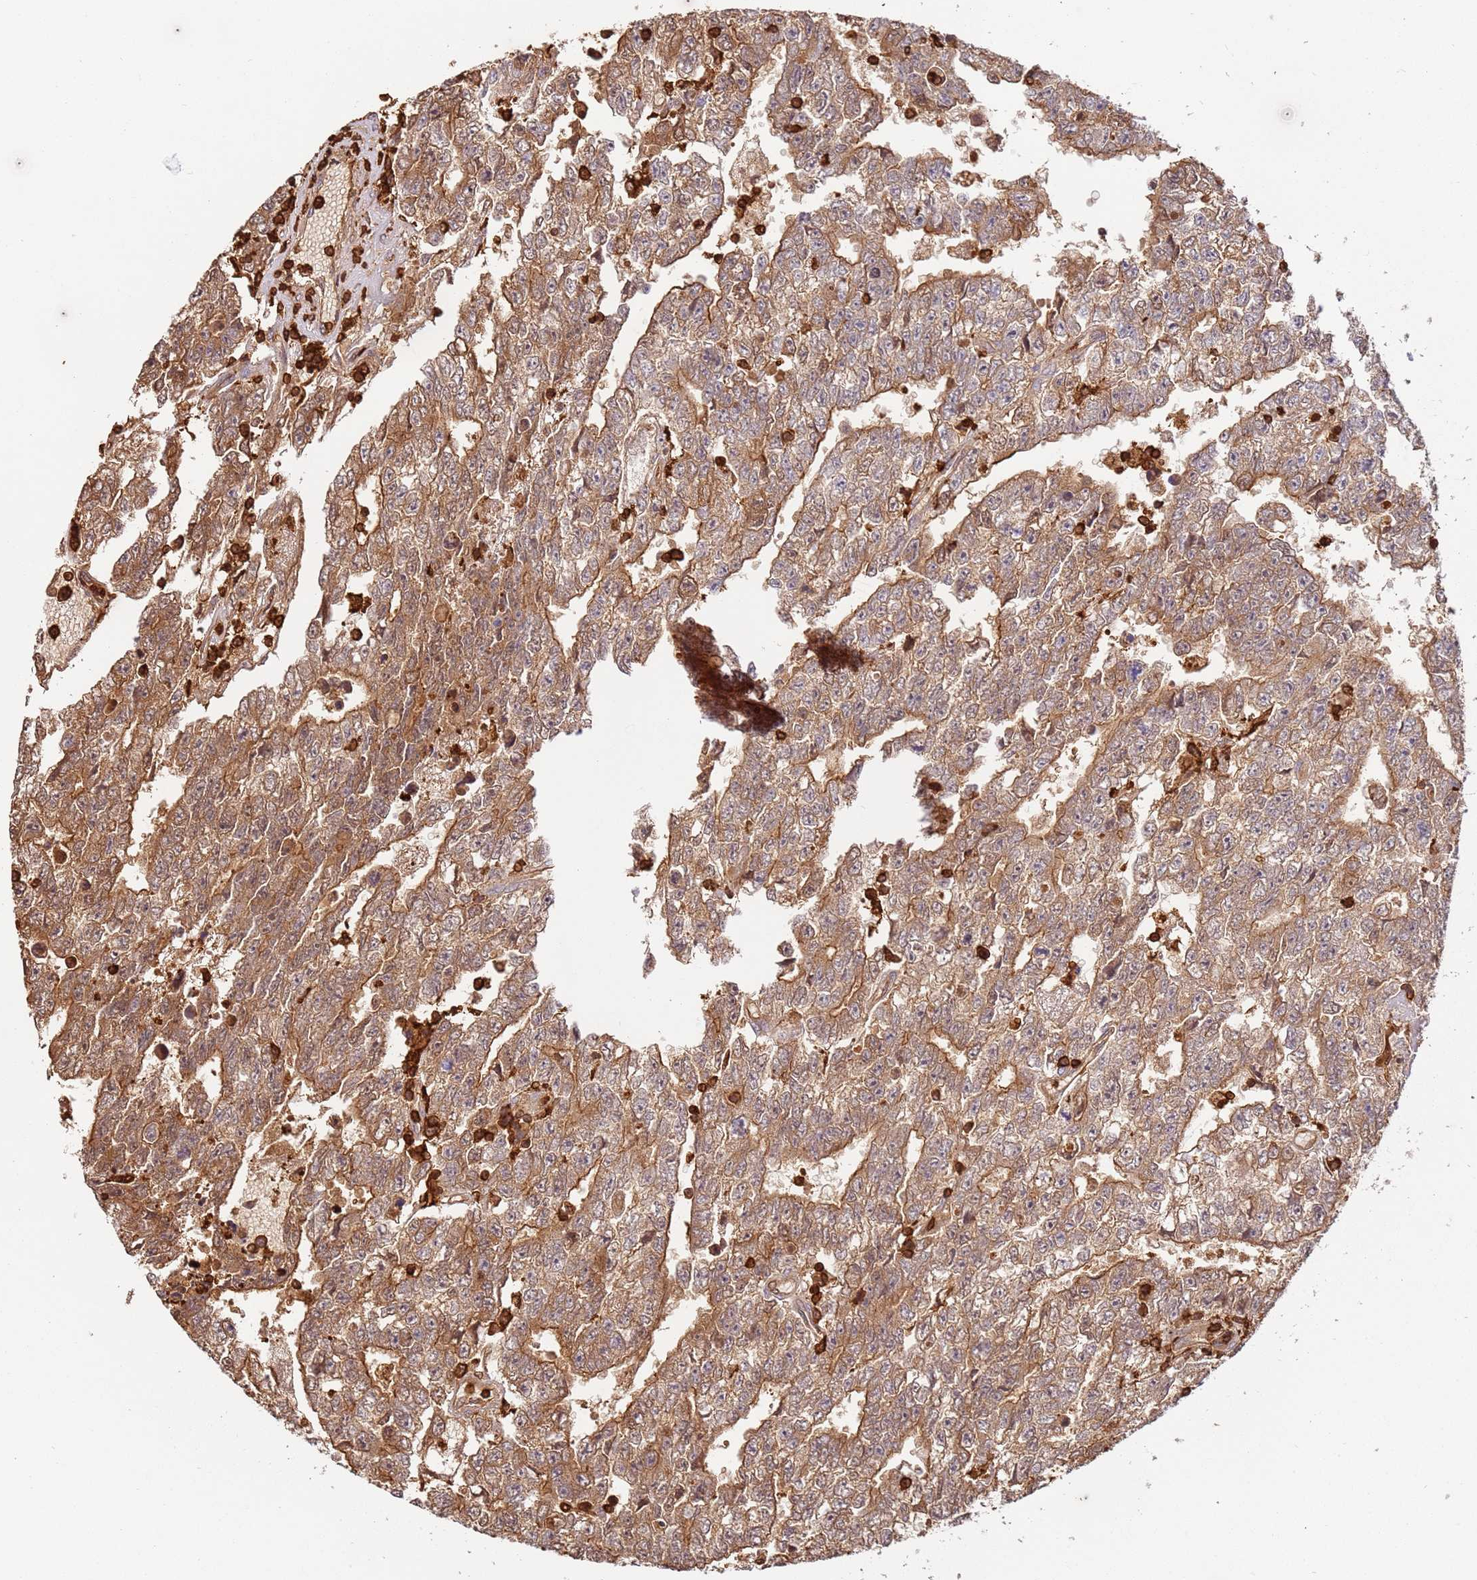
{"staining": {"intensity": "moderate", "quantity": ">75%", "location": "cytoplasmic/membranous"}, "tissue": "testis cancer", "cell_type": "Tumor cells", "image_type": "cancer", "snomed": [{"axis": "morphology", "description": "Carcinoma, Embryonal, NOS"}, {"axis": "topography", "description": "Testis"}], "caption": "The micrograph reveals immunohistochemical staining of testis cancer (embryonal carcinoma). There is moderate cytoplasmic/membranous expression is appreciated in about >75% of tumor cells.", "gene": "OR6P1", "patient": {"sex": "male", "age": 25}}